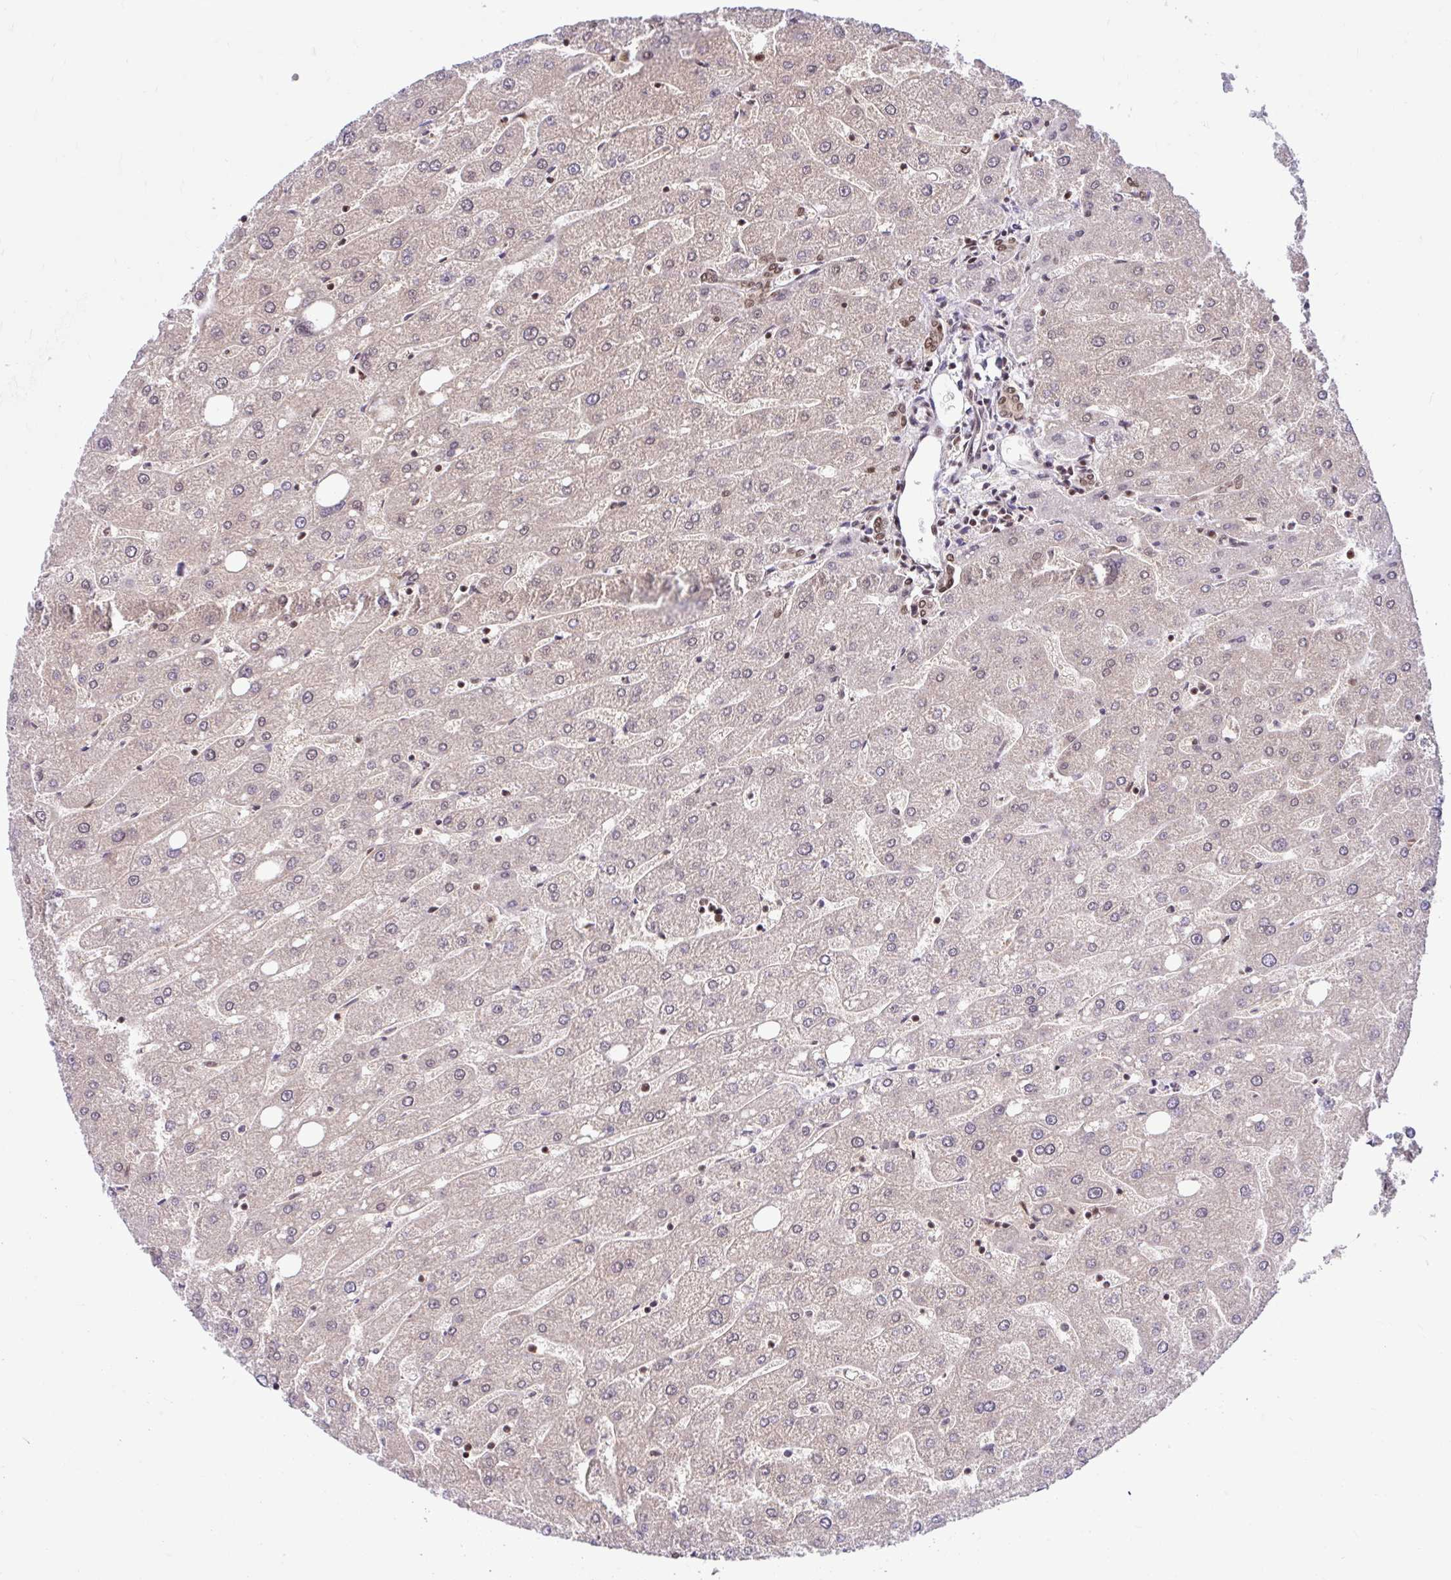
{"staining": {"intensity": "moderate", "quantity": ">75%", "location": "nuclear"}, "tissue": "liver", "cell_type": "Cholangiocytes", "image_type": "normal", "snomed": [{"axis": "morphology", "description": "Normal tissue, NOS"}, {"axis": "topography", "description": "Liver"}], "caption": "Moderate nuclear positivity is appreciated in about >75% of cholangiocytes in normal liver.", "gene": "ABCA9", "patient": {"sex": "male", "age": 67}}